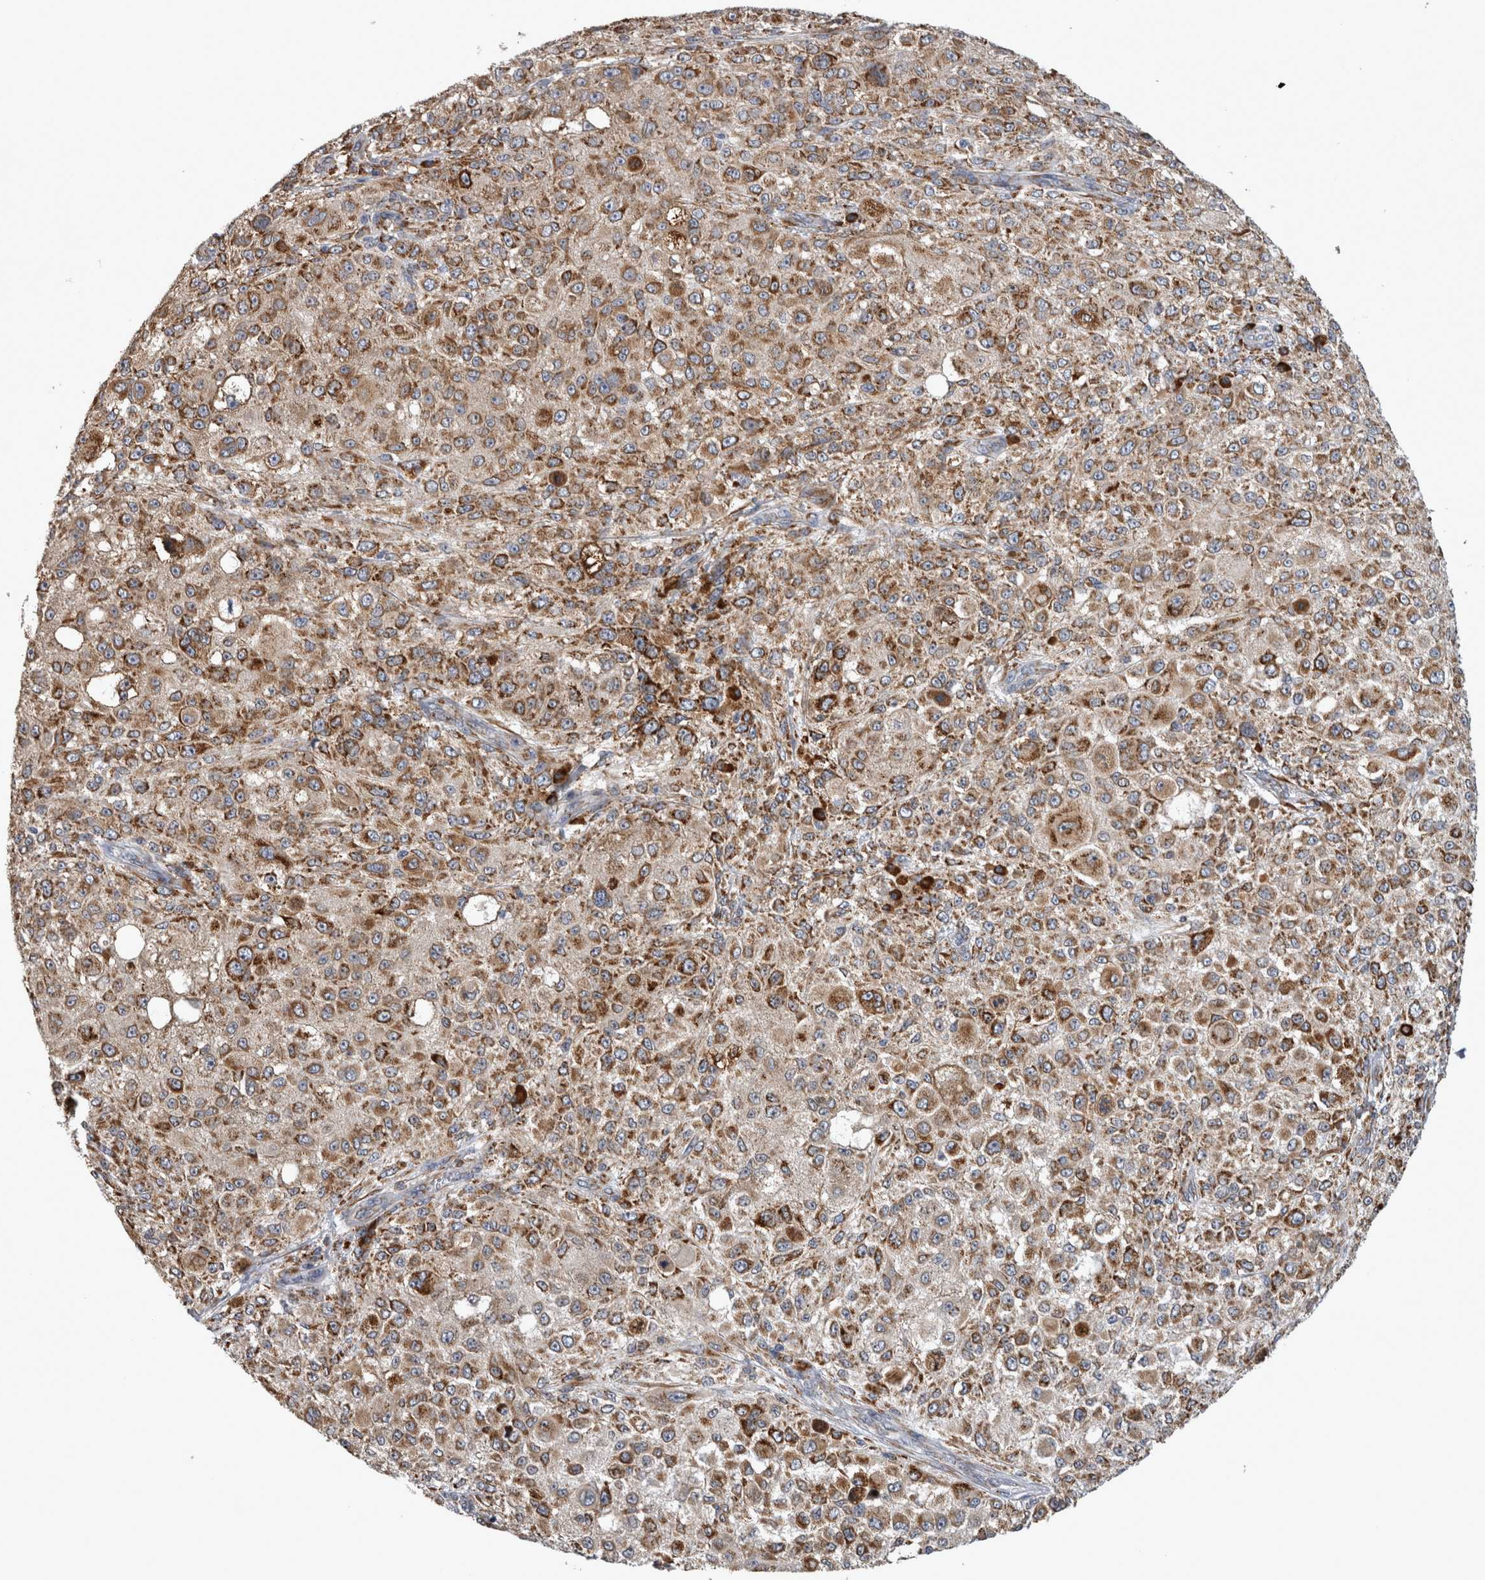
{"staining": {"intensity": "moderate", "quantity": ">75%", "location": "cytoplasmic/membranous"}, "tissue": "melanoma", "cell_type": "Tumor cells", "image_type": "cancer", "snomed": [{"axis": "morphology", "description": "Necrosis, NOS"}, {"axis": "morphology", "description": "Malignant melanoma, NOS"}, {"axis": "topography", "description": "Skin"}], "caption": "High-magnification brightfield microscopy of melanoma stained with DAB (3,3'-diaminobenzidine) (brown) and counterstained with hematoxylin (blue). tumor cells exhibit moderate cytoplasmic/membranous expression is seen in approximately>75% of cells.", "gene": "FHIP2B", "patient": {"sex": "female", "age": 87}}